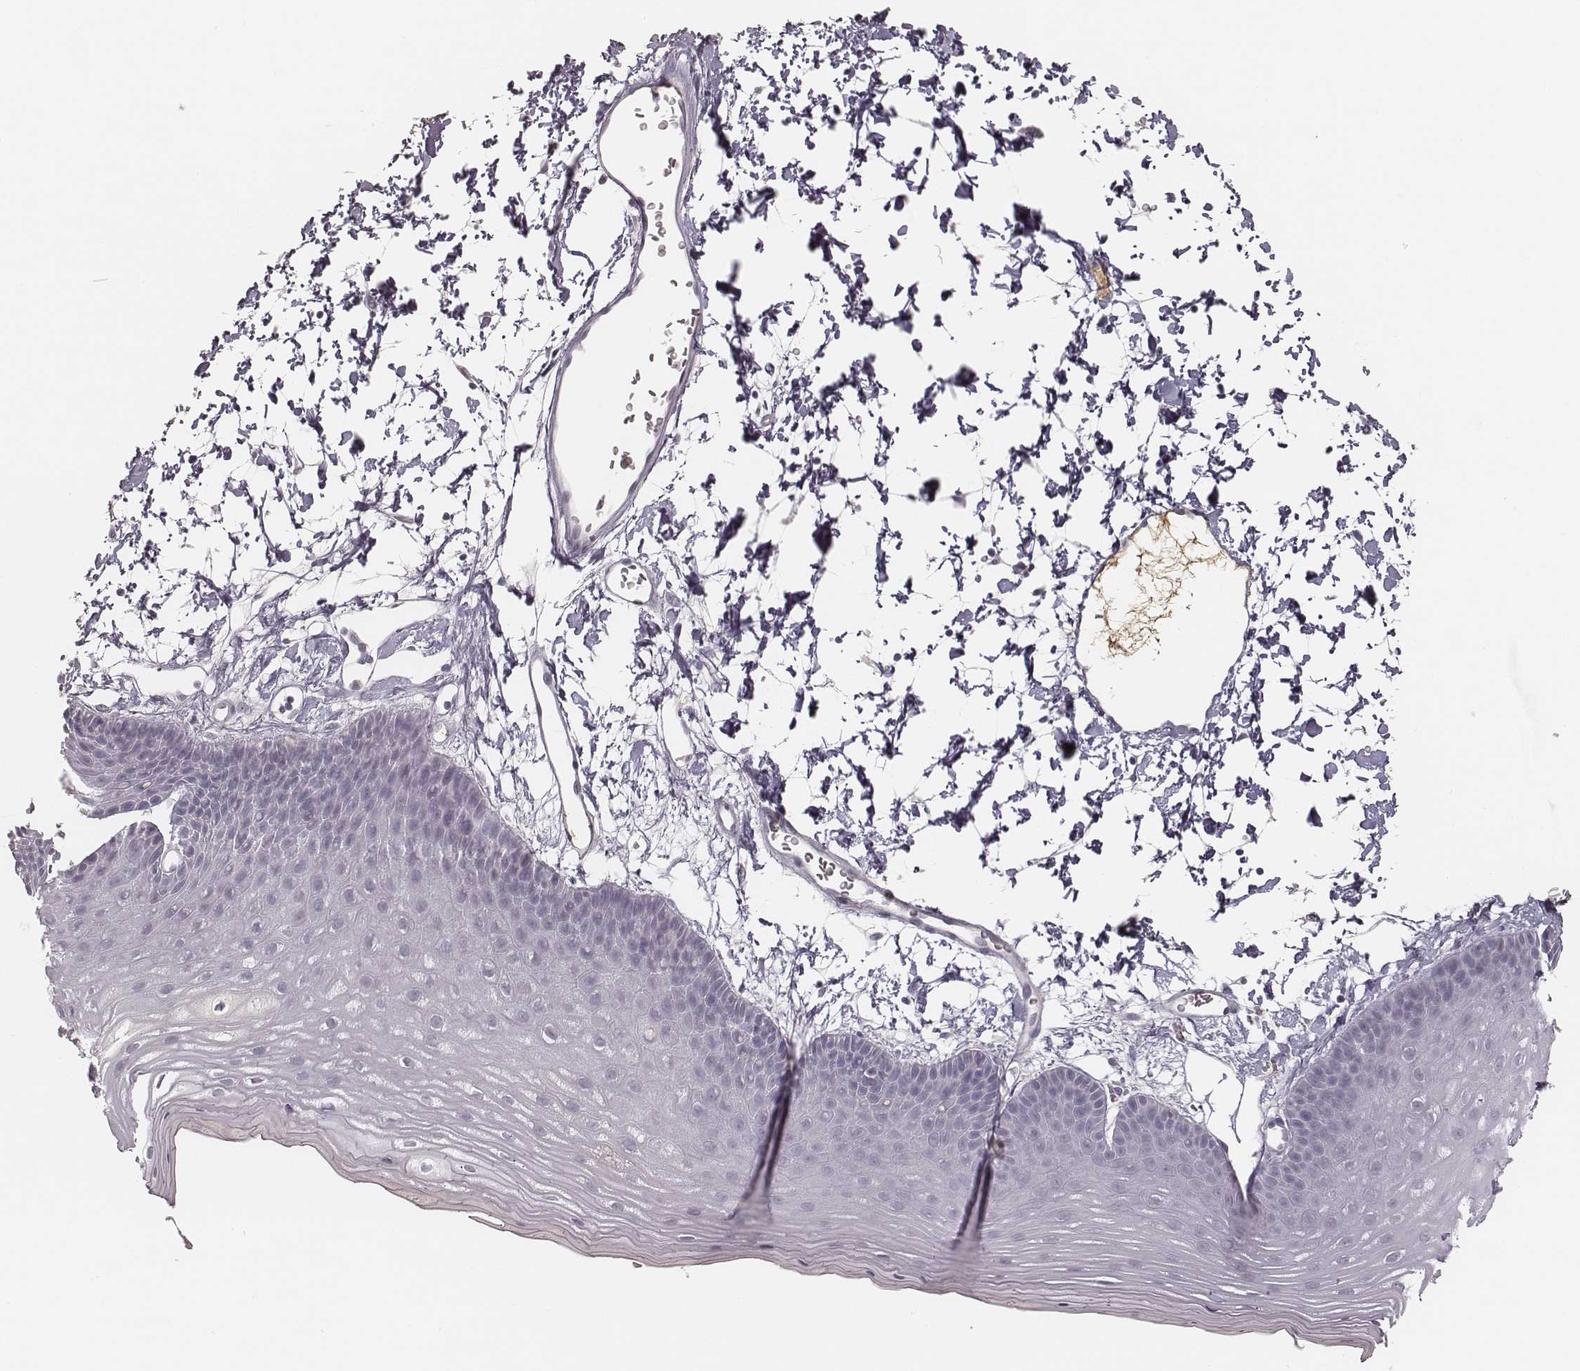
{"staining": {"intensity": "negative", "quantity": "none", "location": "none"}, "tissue": "skin", "cell_type": "Epidermal cells", "image_type": "normal", "snomed": [{"axis": "morphology", "description": "Normal tissue, NOS"}, {"axis": "topography", "description": "Anal"}], "caption": "A high-resolution micrograph shows IHC staining of unremarkable skin, which reveals no significant staining in epidermal cells.", "gene": "MSX1", "patient": {"sex": "male", "age": 53}}